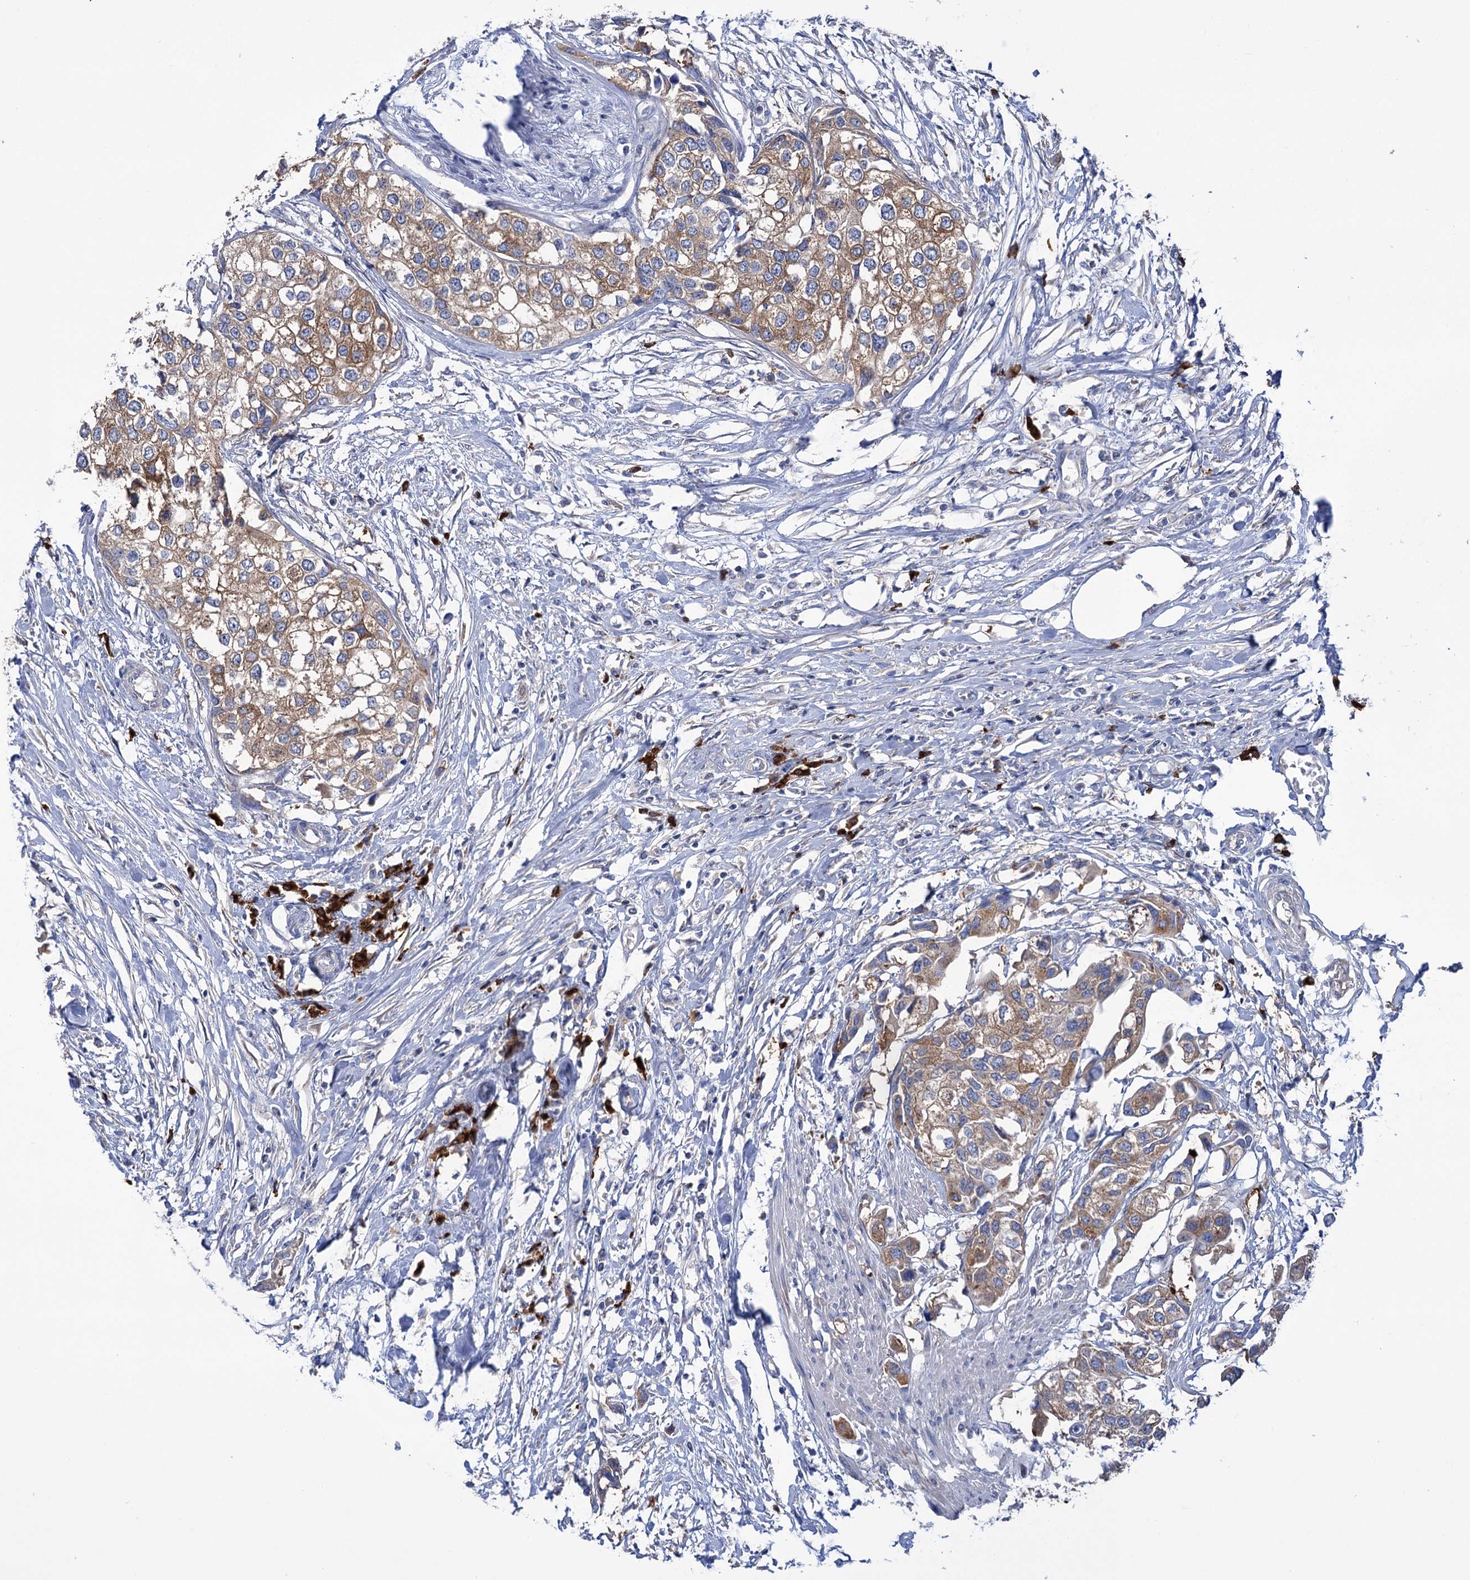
{"staining": {"intensity": "moderate", "quantity": ">75%", "location": "cytoplasmic/membranous"}, "tissue": "urothelial cancer", "cell_type": "Tumor cells", "image_type": "cancer", "snomed": [{"axis": "morphology", "description": "Urothelial carcinoma, High grade"}, {"axis": "topography", "description": "Urinary bladder"}], "caption": "The histopathology image displays immunohistochemical staining of high-grade urothelial carcinoma. There is moderate cytoplasmic/membranous expression is present in approximately >75% of tumor cells.", "gene": "BBS4", "patient": {"sex": "male", "age": 64}}